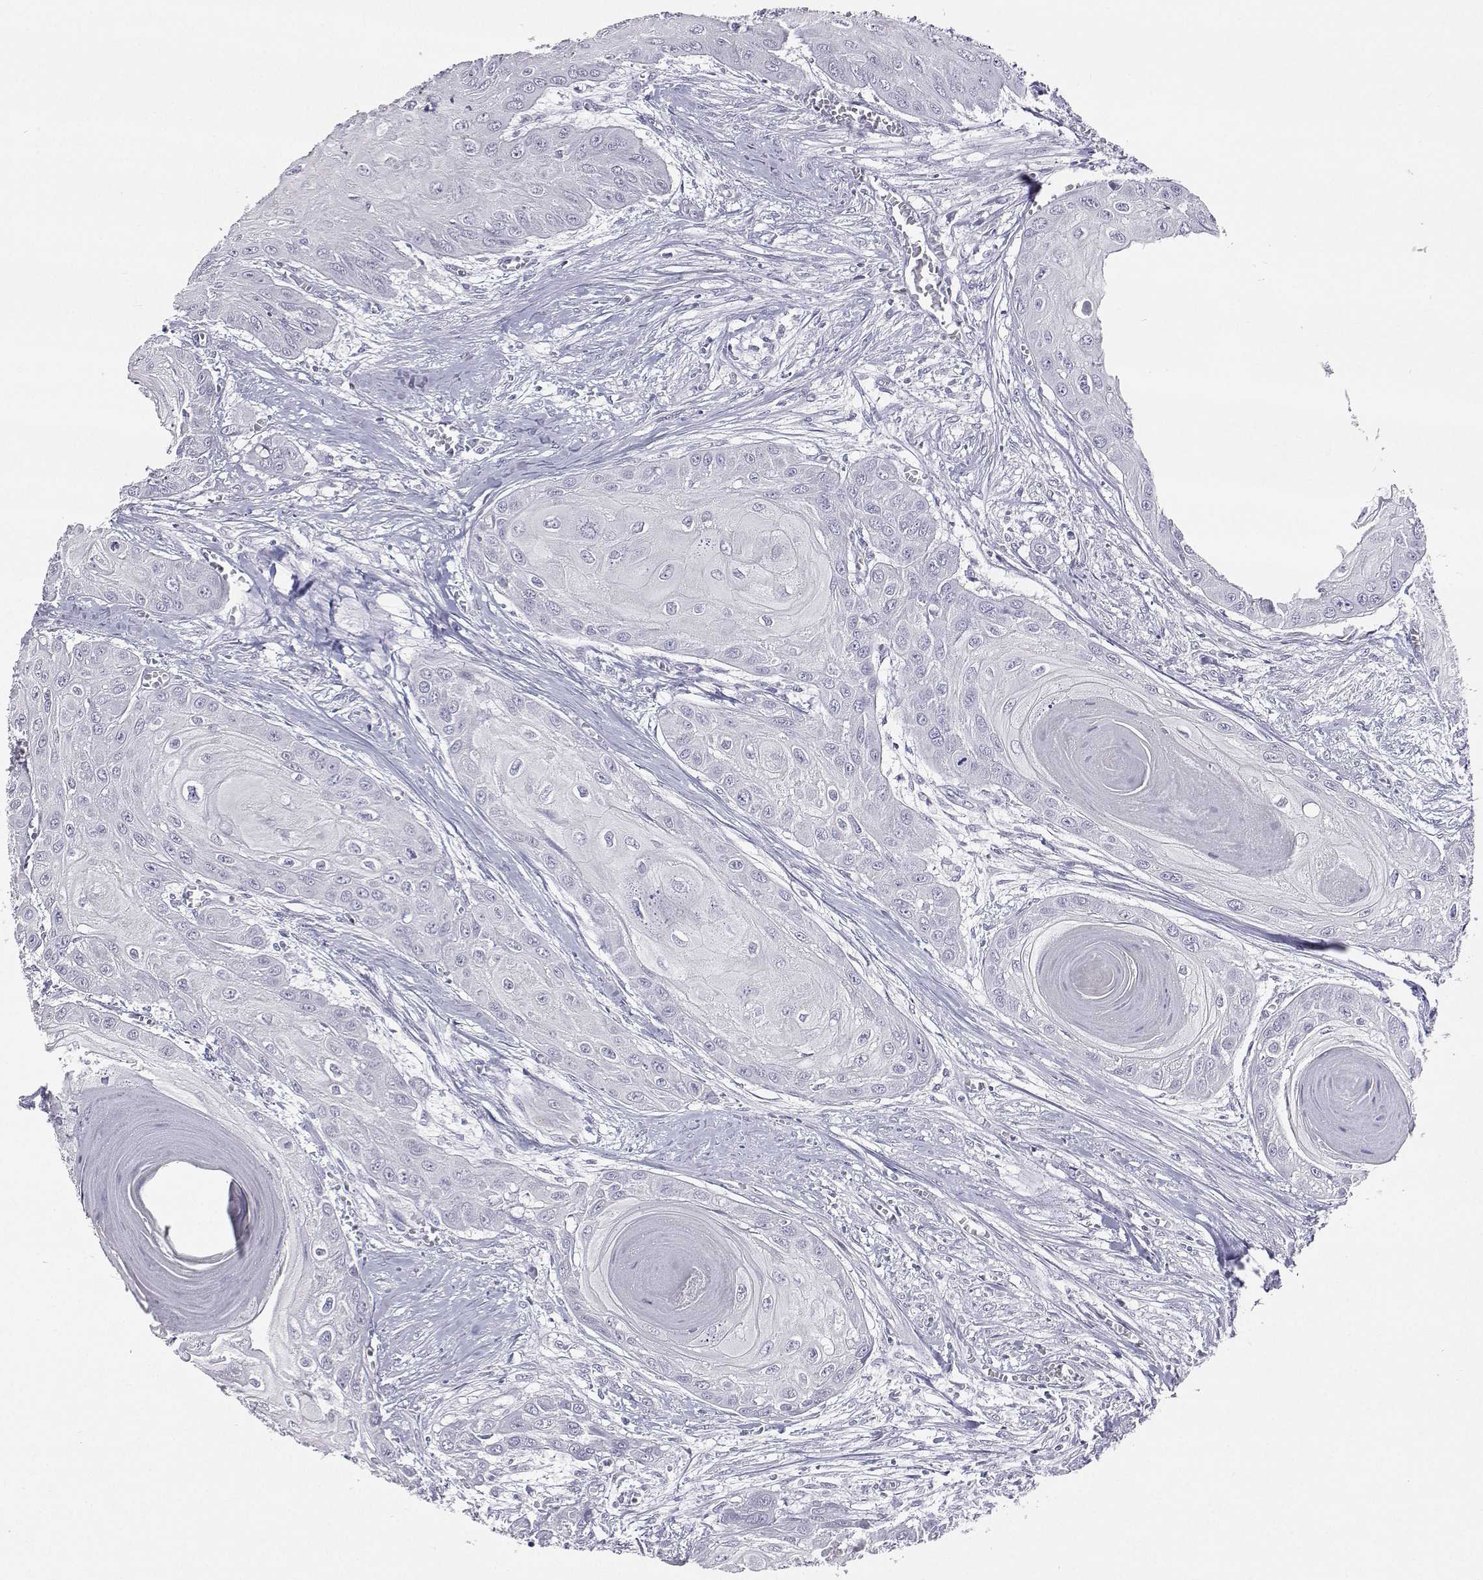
{"staining": {"intensity": "negative", "quantity": "none", "location": "none"}, "tissue": "head and neck cancer", "cell_type": "Tumor cells", "image_type": "cancer", "snomed": [{"axis": "morphology", "description": "Squamous cell carcinoma, NOS"}, {"axis": "topography", "description": "Oral tissue"}, {"axis": "topography", "description": "Head-Neck"}], "caption": "This is an IHC photomicrograph of human squamous cell carcinoma (head and neck). There is no expression in tumor cells.", "gene": "PLIN4", "patient": {"sex": "male", "age": 71}}